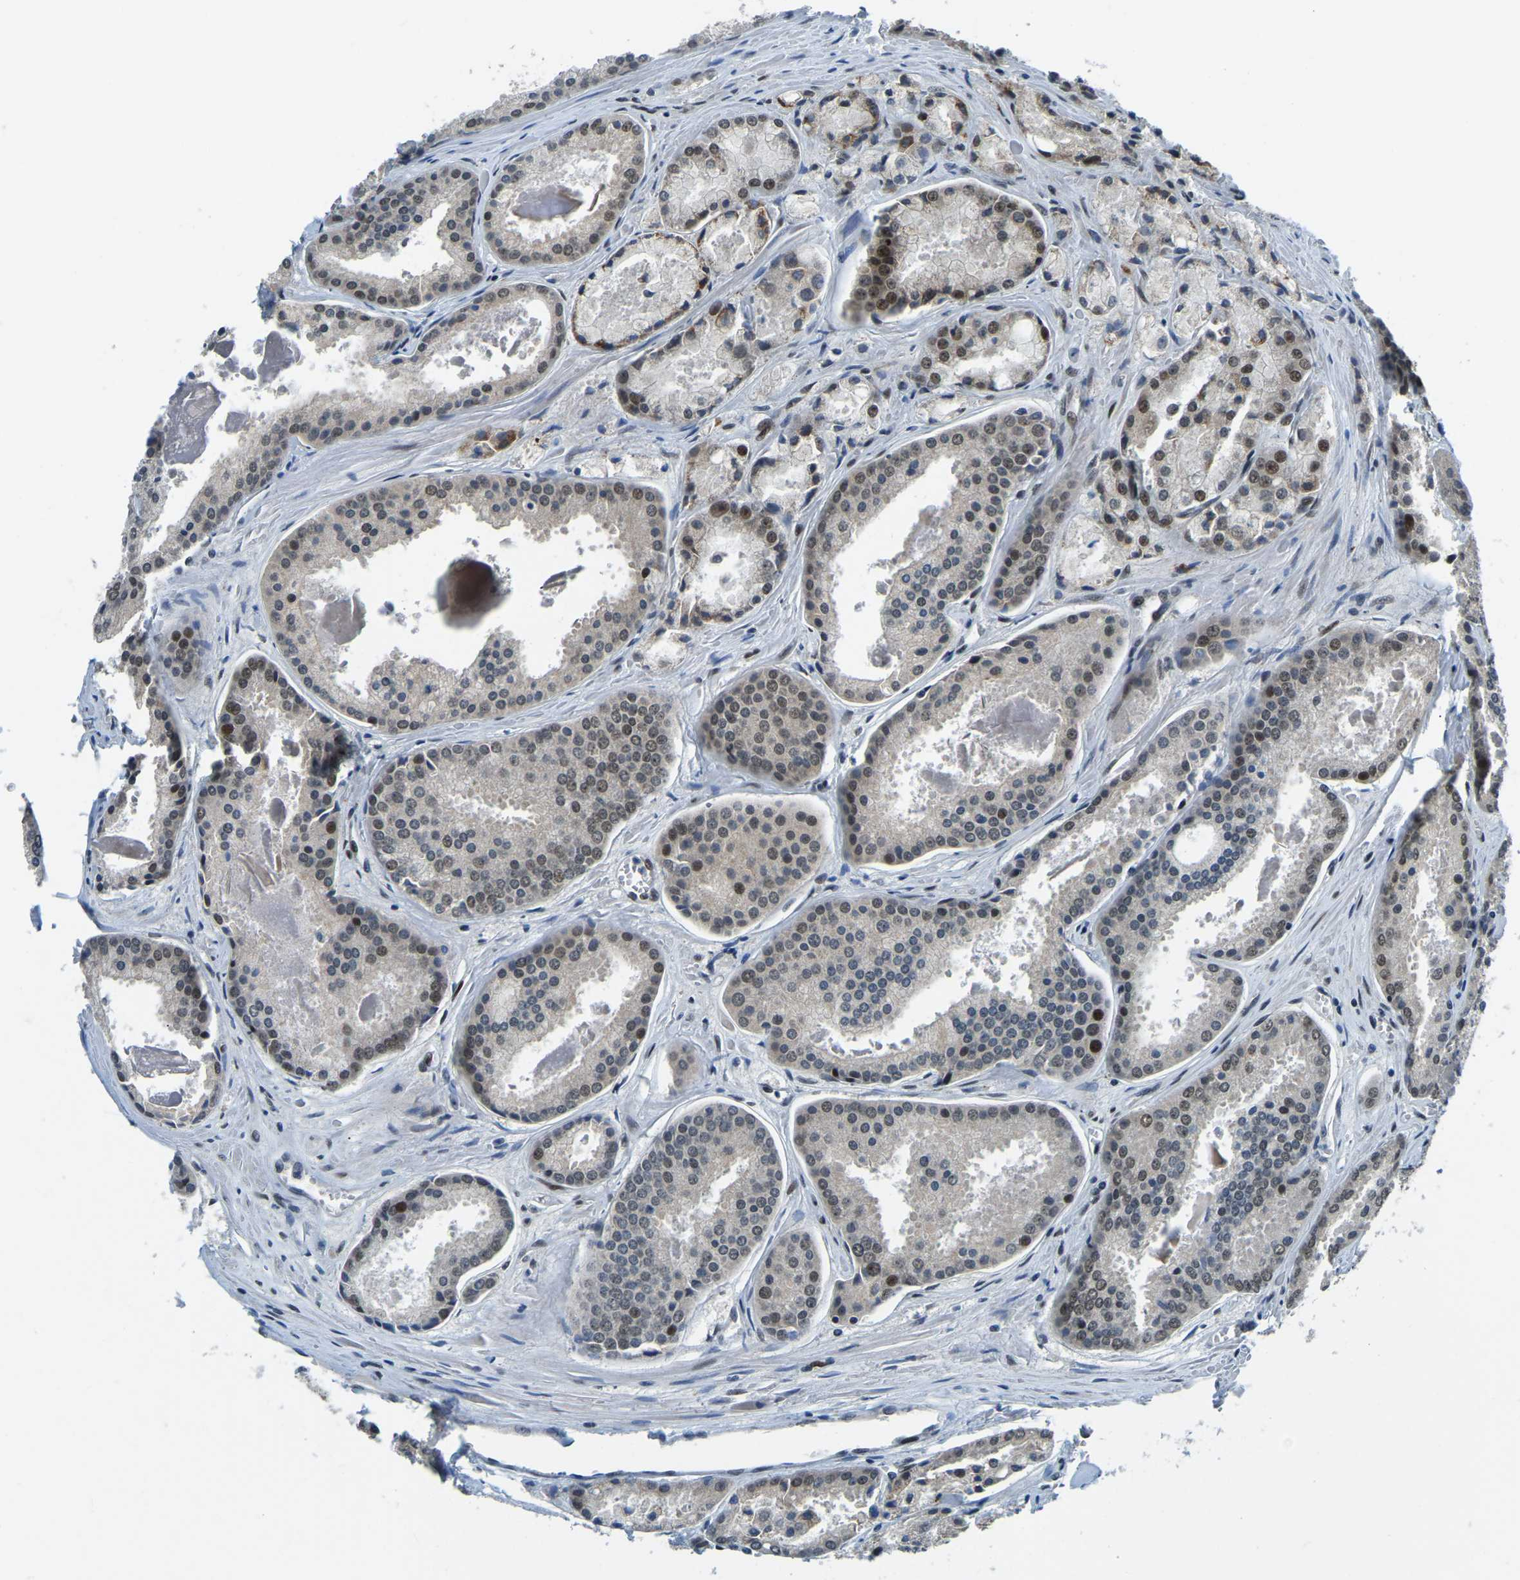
{"staining": {"intensity": "moderate", "quantity": "25%-75%", "location": "nuclear"}, "tissue": "prostate cancer", "cell_type": "Tumor cells", "image_type": "cancer", "snomed": [{"axis": "morphology", "description": "Adenocarcinoma, Low grade"}, {"axis": "topography", "description": "Prostate"}], "caption": "Human prostate cancer stained with a protein marker exhibits moderate staining in tumor cells.", "gene": "ING2", "patient": {"sex": "male", "age": 64}}